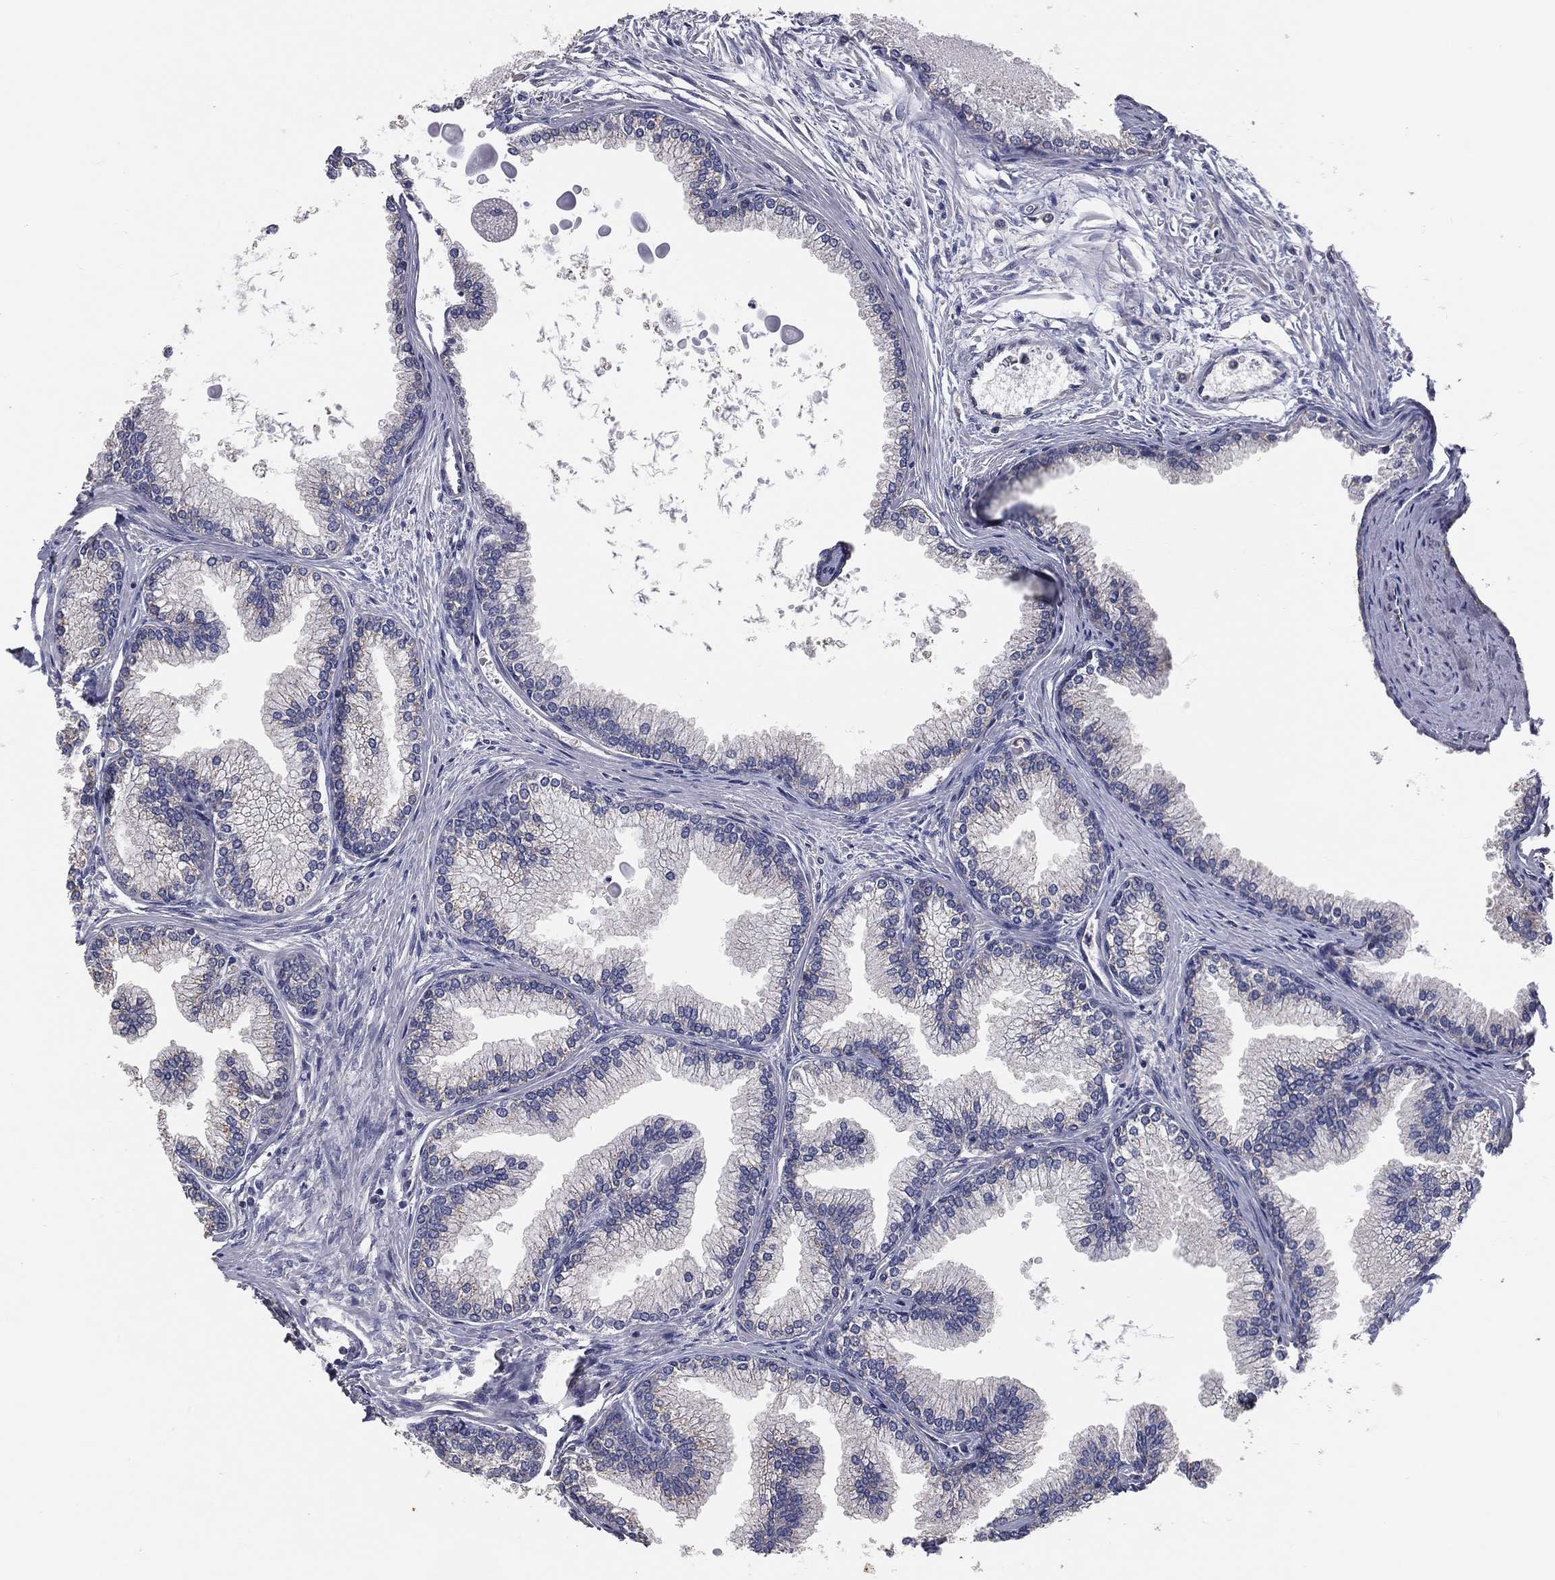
{"staining": {"intensity": "negative", "quantity": "none", "location": "none"}, "tissue": "prostate", "cell_type": "Glandular cells", "image_type": "normal", "snomed": [{"axis": "morphology", "description": "Normal tissue, NOS"}, {"axis": "topography", "description": "Prostate"}], "caption": "Histopathology image shows no protein staining in glandular cells of benign prostate.", "gene": "CROCC", "patient": {"sex": "male", "age": 72}}